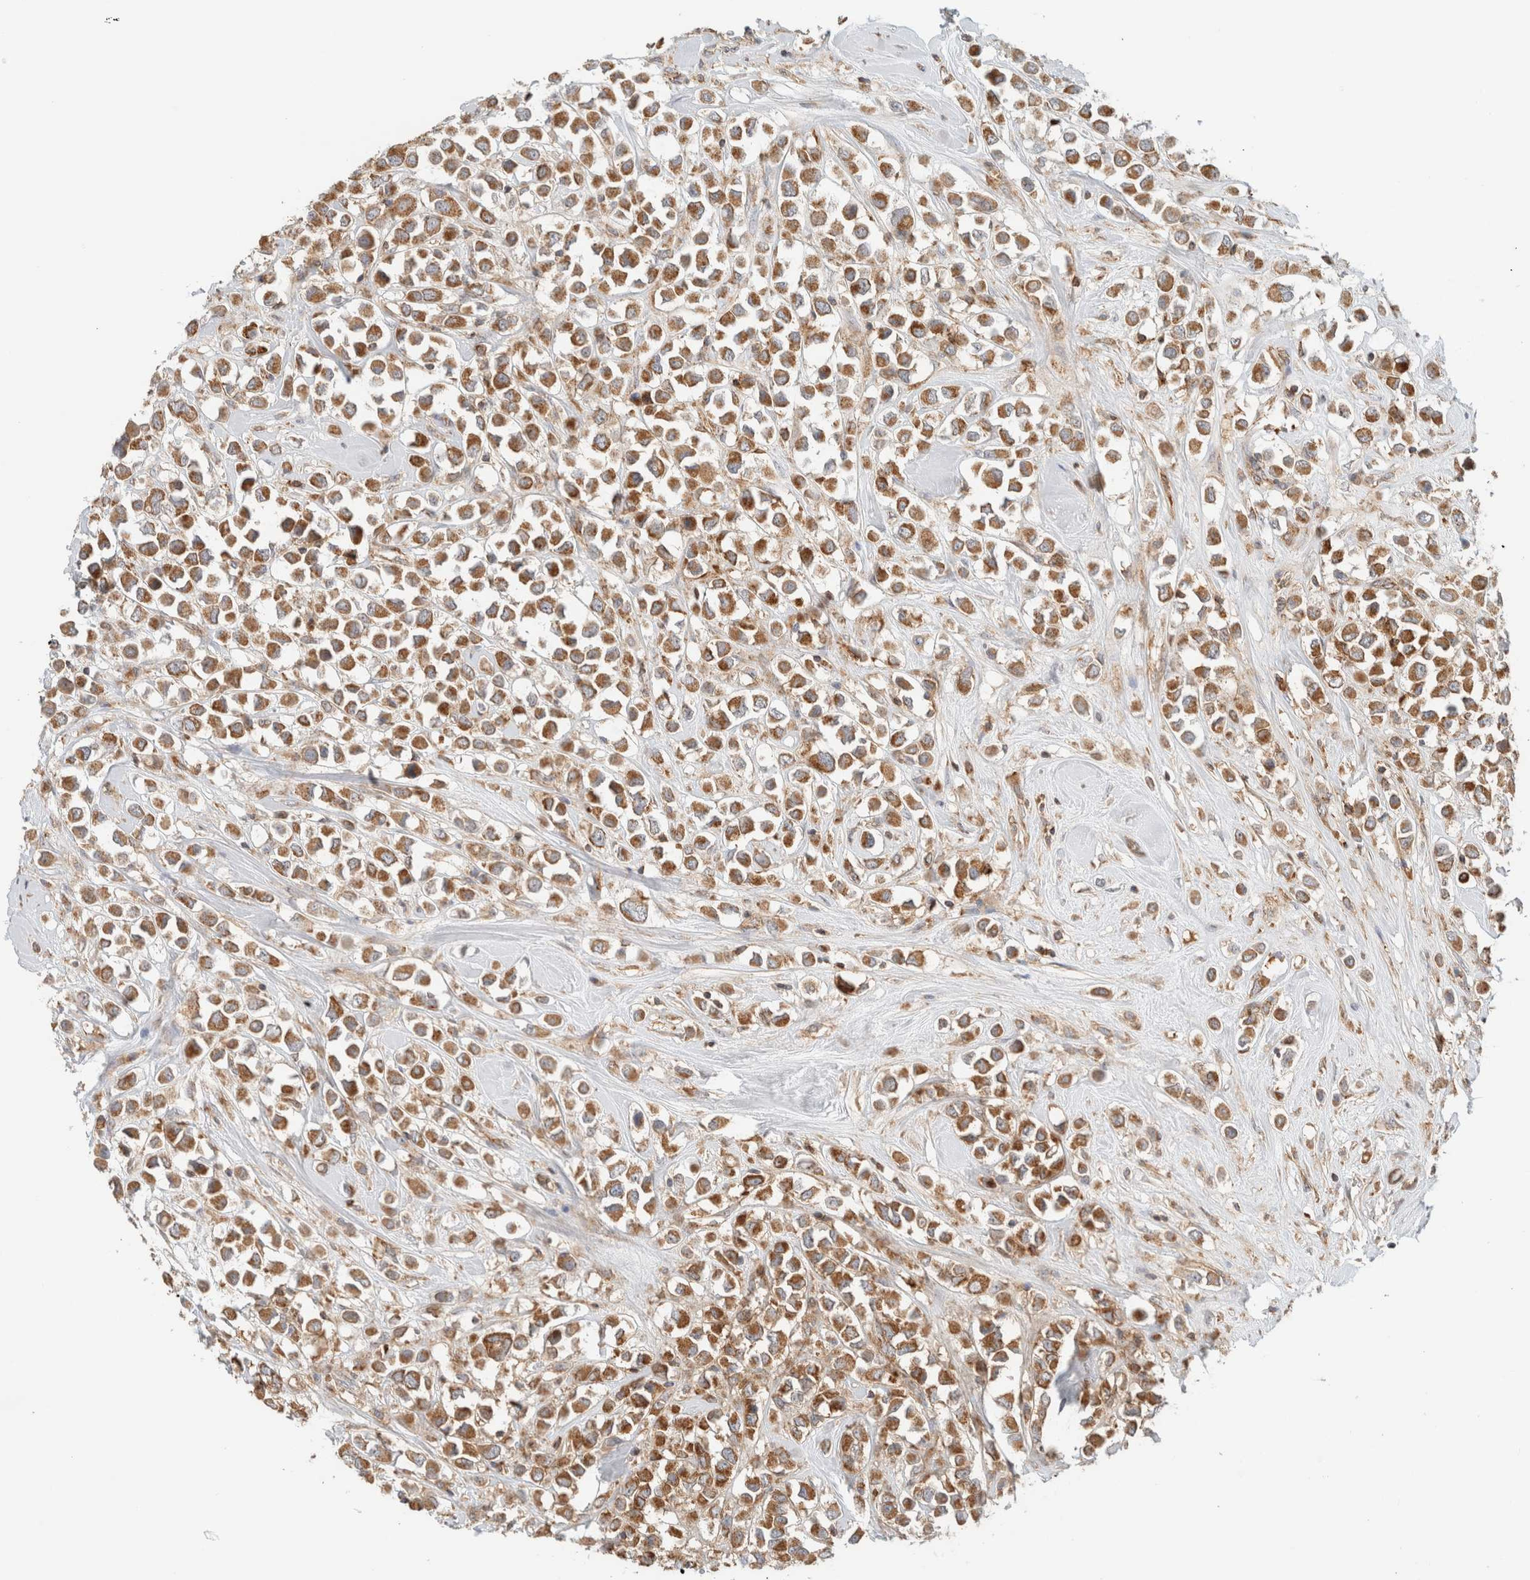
{"staining": {"intensity": "strong", "quantity": ">75%", "location": "cytoplasmic/membranous"}, "tissue": "breast cancer", "cell_type": "Tumor cells", "image_type": "cancer", "snomed": [{"axis": "morphology", "description": "Duct carcinoma"}, {"axis": "topography", "description": "Breast"}], "caption": "Human breast cancer (infiltrating ductal carcinoma) stained for a protein (brown) shows strong cytoplasmic/membranous positive positivity in approximately >75% of tumor cells.", "gene": "MRM3", "patient": {"sex": "female", "age": 61}}